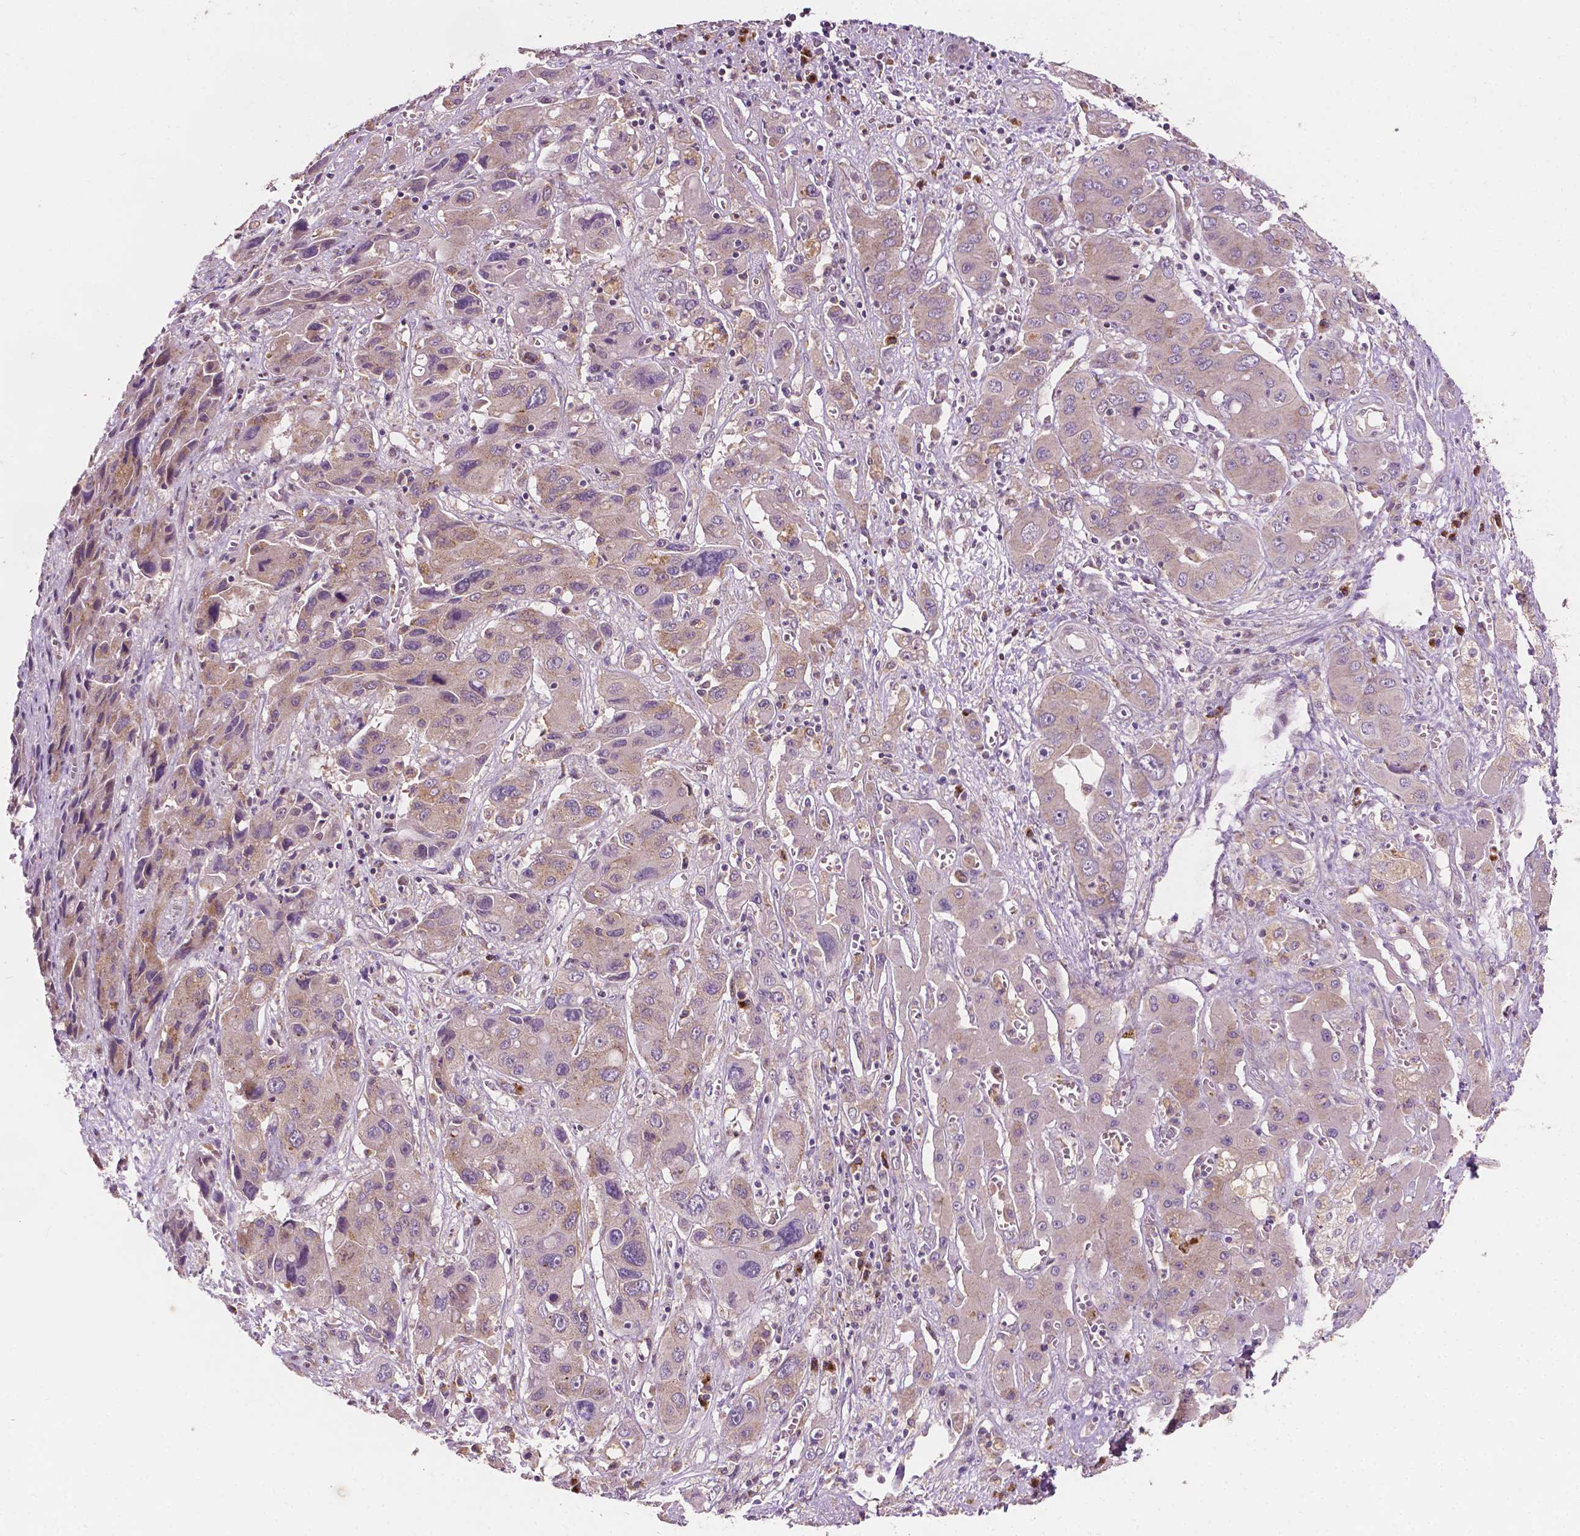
{"staining": {"intensity": "weak", "quantity": "25%-75%", "location": "cytoplasmic/membranous"}, "tissue": "liver cancer", "cell_type": "Tumor cells", "image_type": "cancer", "snomed": [{"axis": "morphology", "description": "Cholangiocarcinoma"}, {"axis": "topography", "description": "Liver"}], "caption": "Immunohistochemical staining of human liver cancer (cholangiocarcinoma) demonstrates weak cytoplasmic/membranous protein staining in approximately 25%-75% of tumor cells.", "gene": "EBAG9", "patient": {"sex": "male", "age": 67}}